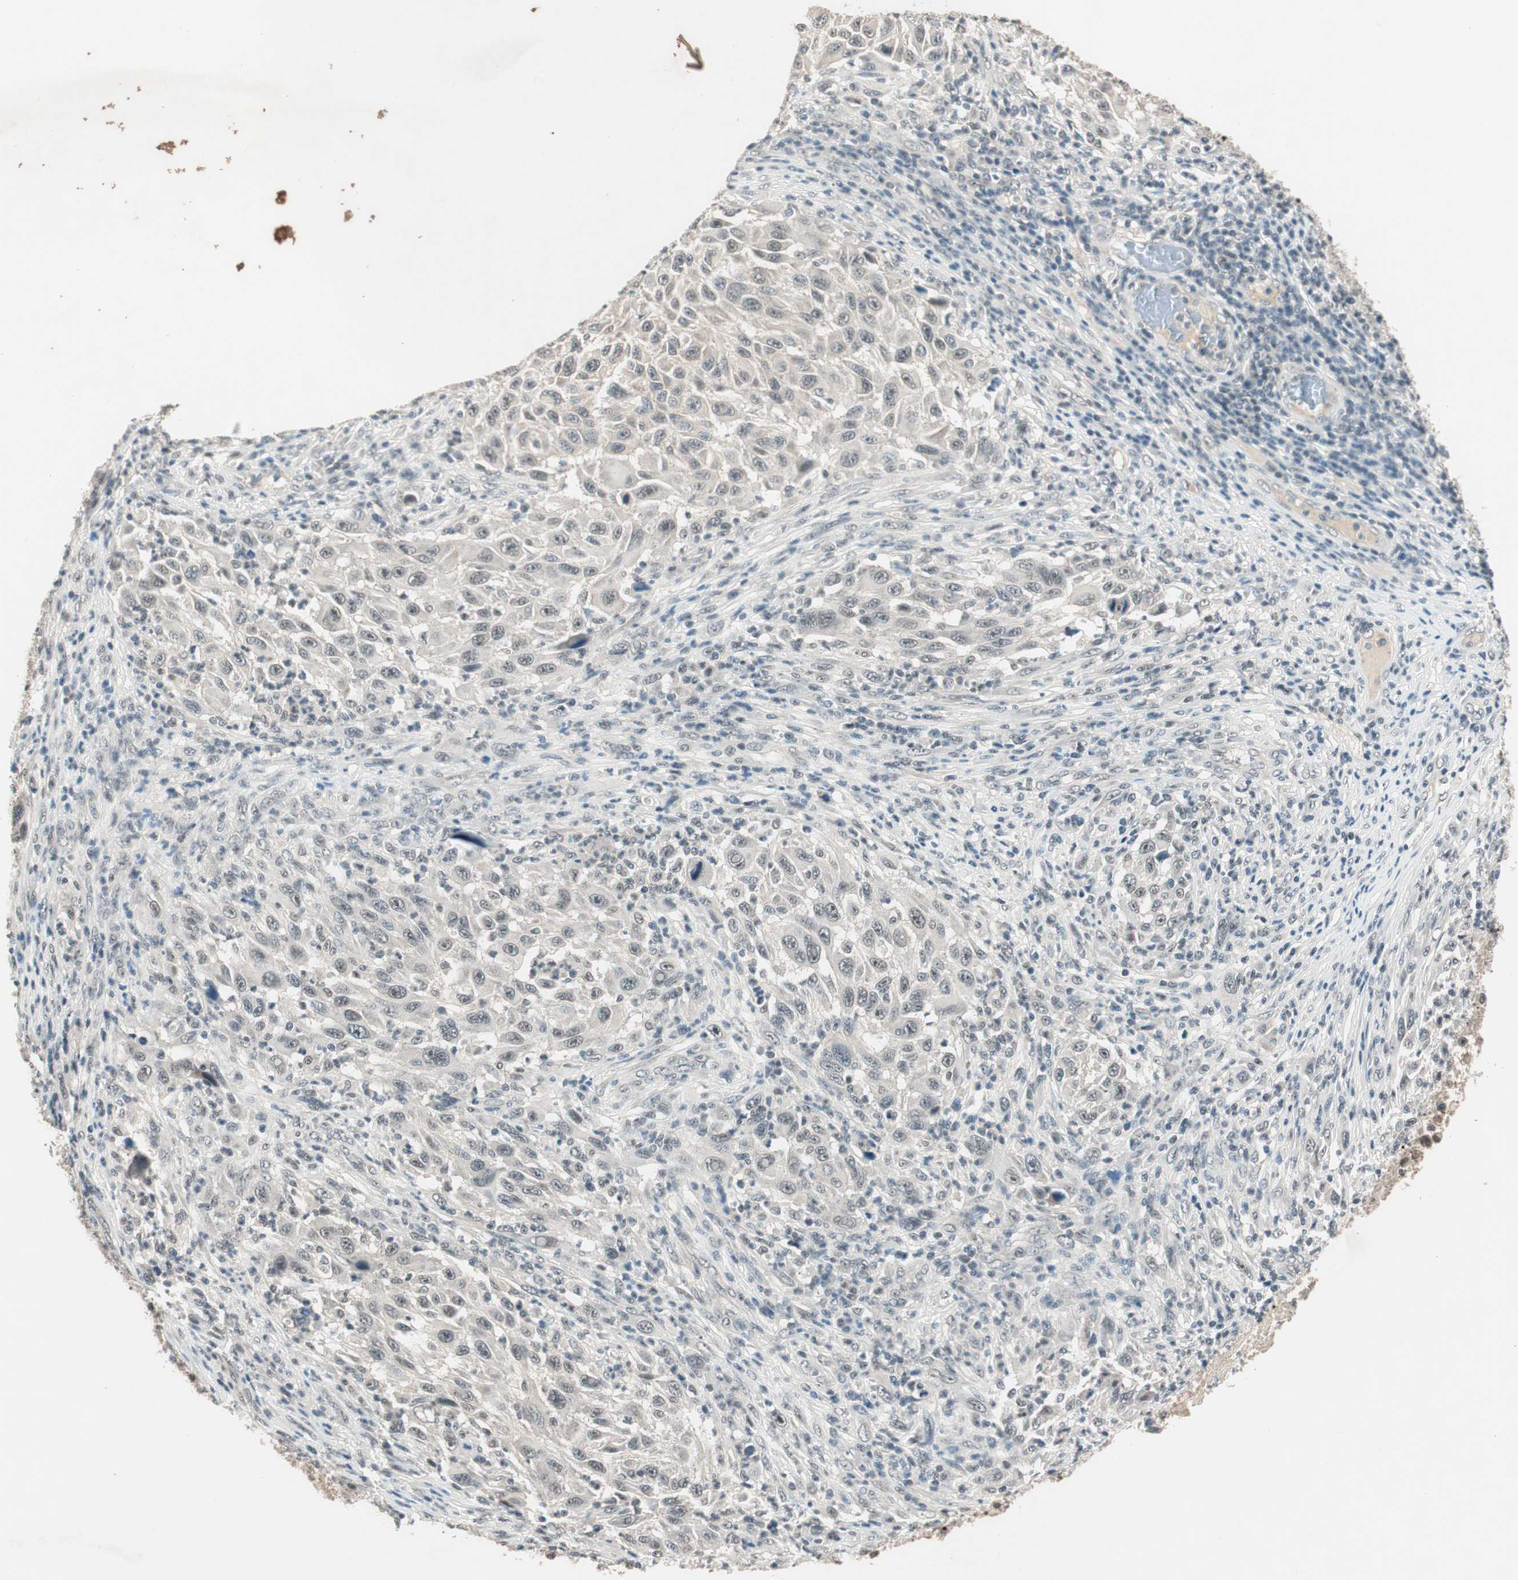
{"staining": {"intensity": "negative", "quantity": "none", "location": "none"}, "tissue": "melanoma", "cell_type": "Tumor cells", "image_type": "cancer", "snomed": [{"axis": "morphology", "description": "Malignant melanoma, Metastatic site"}, {"axis": "topography", "description": "Lymph node"}], "caption": "DAB (3,3'-diaminobenzidine) immunohistochemical staining of melanoma demonstrates no significant staining in tumor cells.", "gene": "NFRKB", "patient": {"sex": "male", "age": 61}}